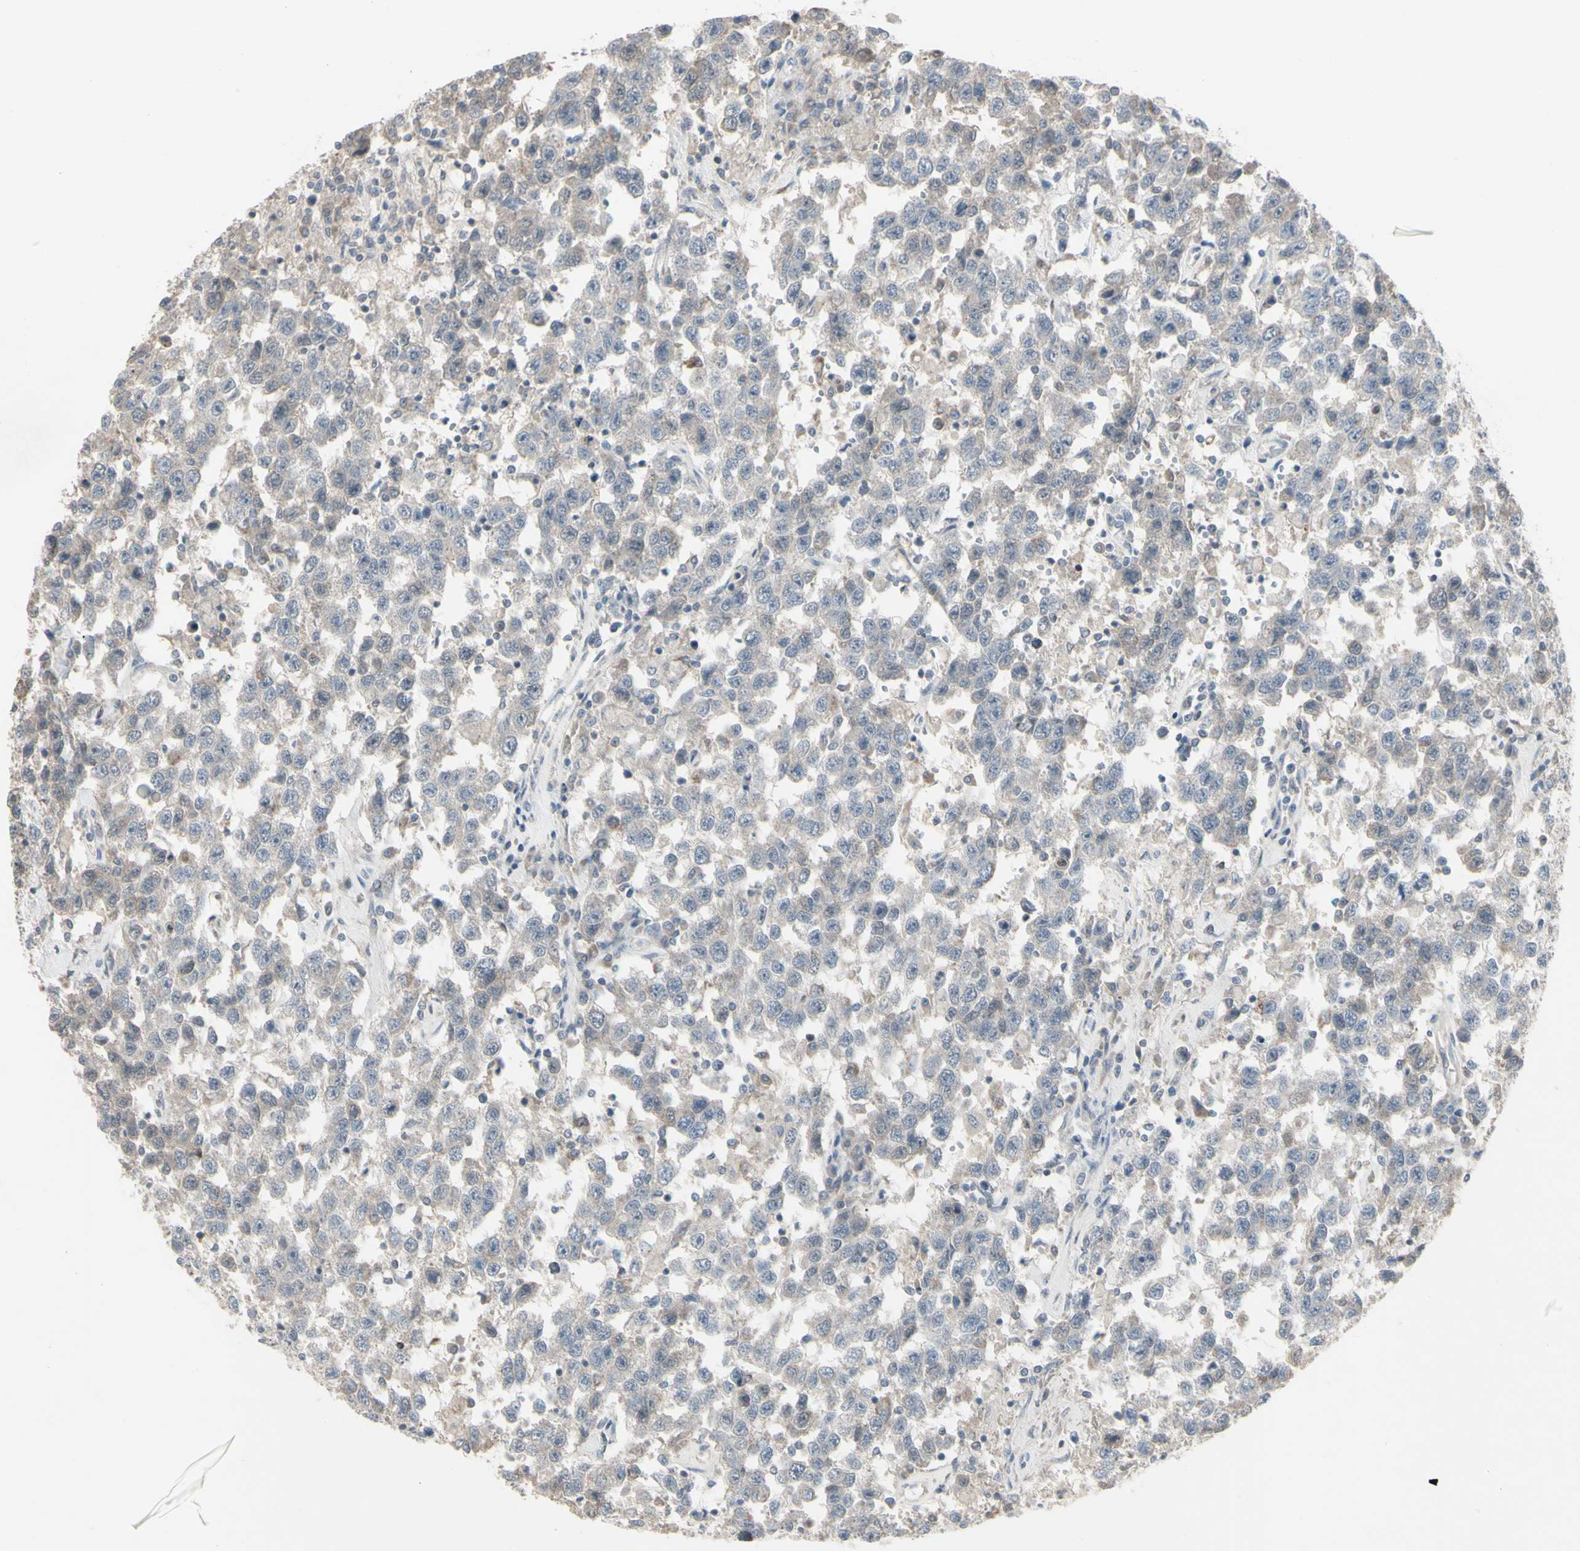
{"staining": {"intensity": "weak", "quantity": ">75%", "location": "cytoplasmic/membranous"}, "tissue": "testis cancer", "cell_type": "Tumor cells", "image_type": "cancer", "snomed": [{"axis": "morphology", "description": "Seminoma, NOS"}, {"axis": "topography", "description": "Testis"}], "caption": "Testis cancer (seminoma) tissue demonstrates weak cytoplasmic/membranous positivity in about >75% of tumor cells", "gene": "PIAS4", "patient": {"sex": "male", "age": 41}}